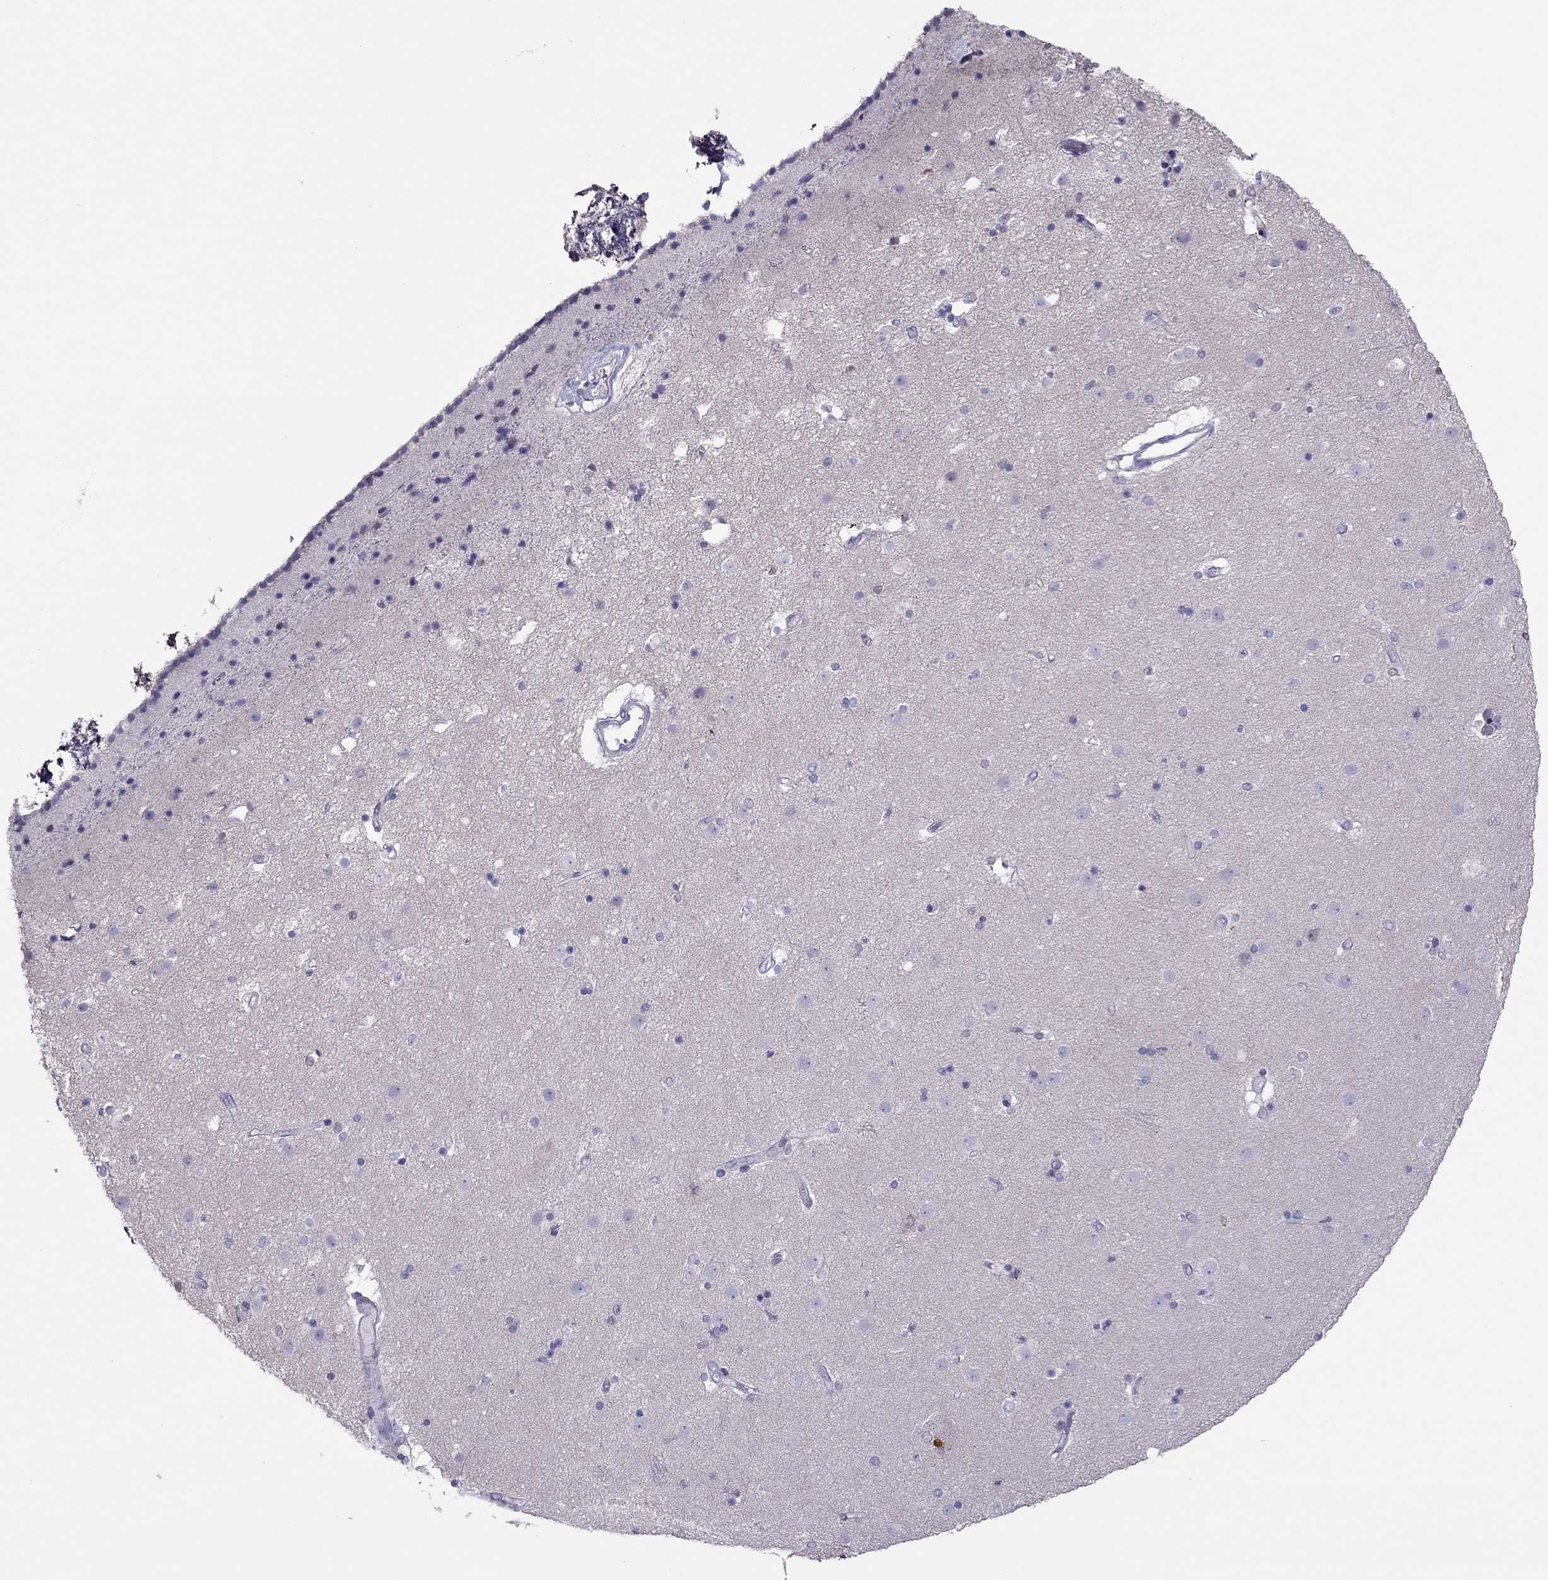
{"staining": {"intensity": "negative", "quantity": "none", "location": "none"}, "tissue": "caudate", "cell_type": "Glial cells", "image_type": "normal", "snomed": [{"axis": "morphology", "description": "Normal tissue, NOS"}, {"axis": "topography", "description": "Lateral ventricle wall"}], "caption": "An IHC histopathology image of benign caudate is shown. There is no staining in glial cells of caudate. (DAB immunohistochemistry (IHC) visualized using brightfield microscopy, high magnification).", "gene": "SPINT3", "patient": {"sex": "female", "age": 71}}